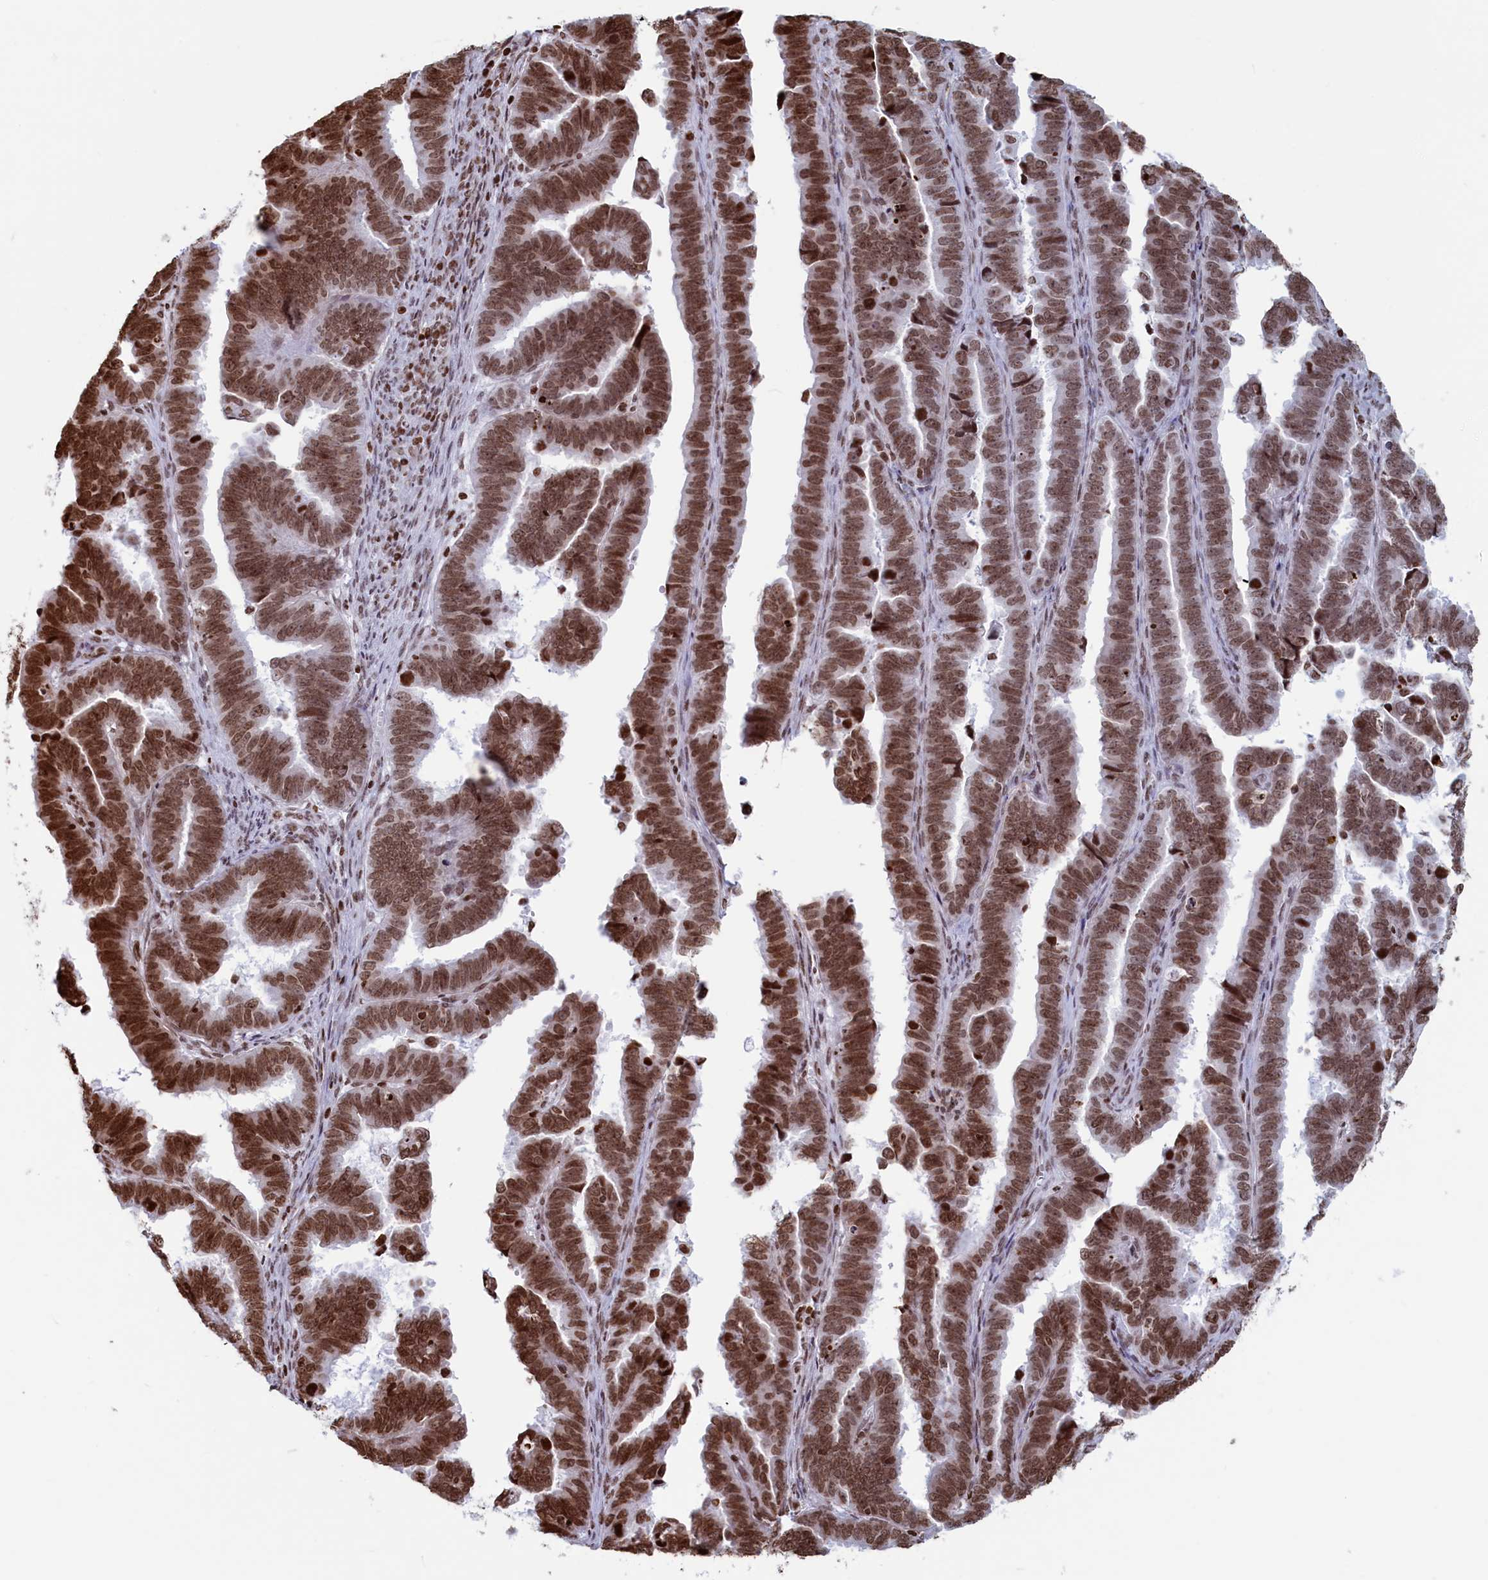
{"staining": {"intensity": "moderate", "quantity": ">75%", "location": "nuclear"}, "tissue": "endometrial cancer", "cell_type": "Tumor cells", "image_type": "cancer", "snomed": [{"axis": "morphology", "description": "Adenocarcinoma, NOS"}, {"axis": "topography", "description": "Endometrium"}], "caption": "An immunohistochemistry (IHC) micrograph of tumor tissue is shown. Protein staining in brown shows moderate nuclear positivity in adenocarcinoma (endometrial) within tumor cells.", "gene": "APOBEC3A", "patient": {"sex": "female", "age": 75}}